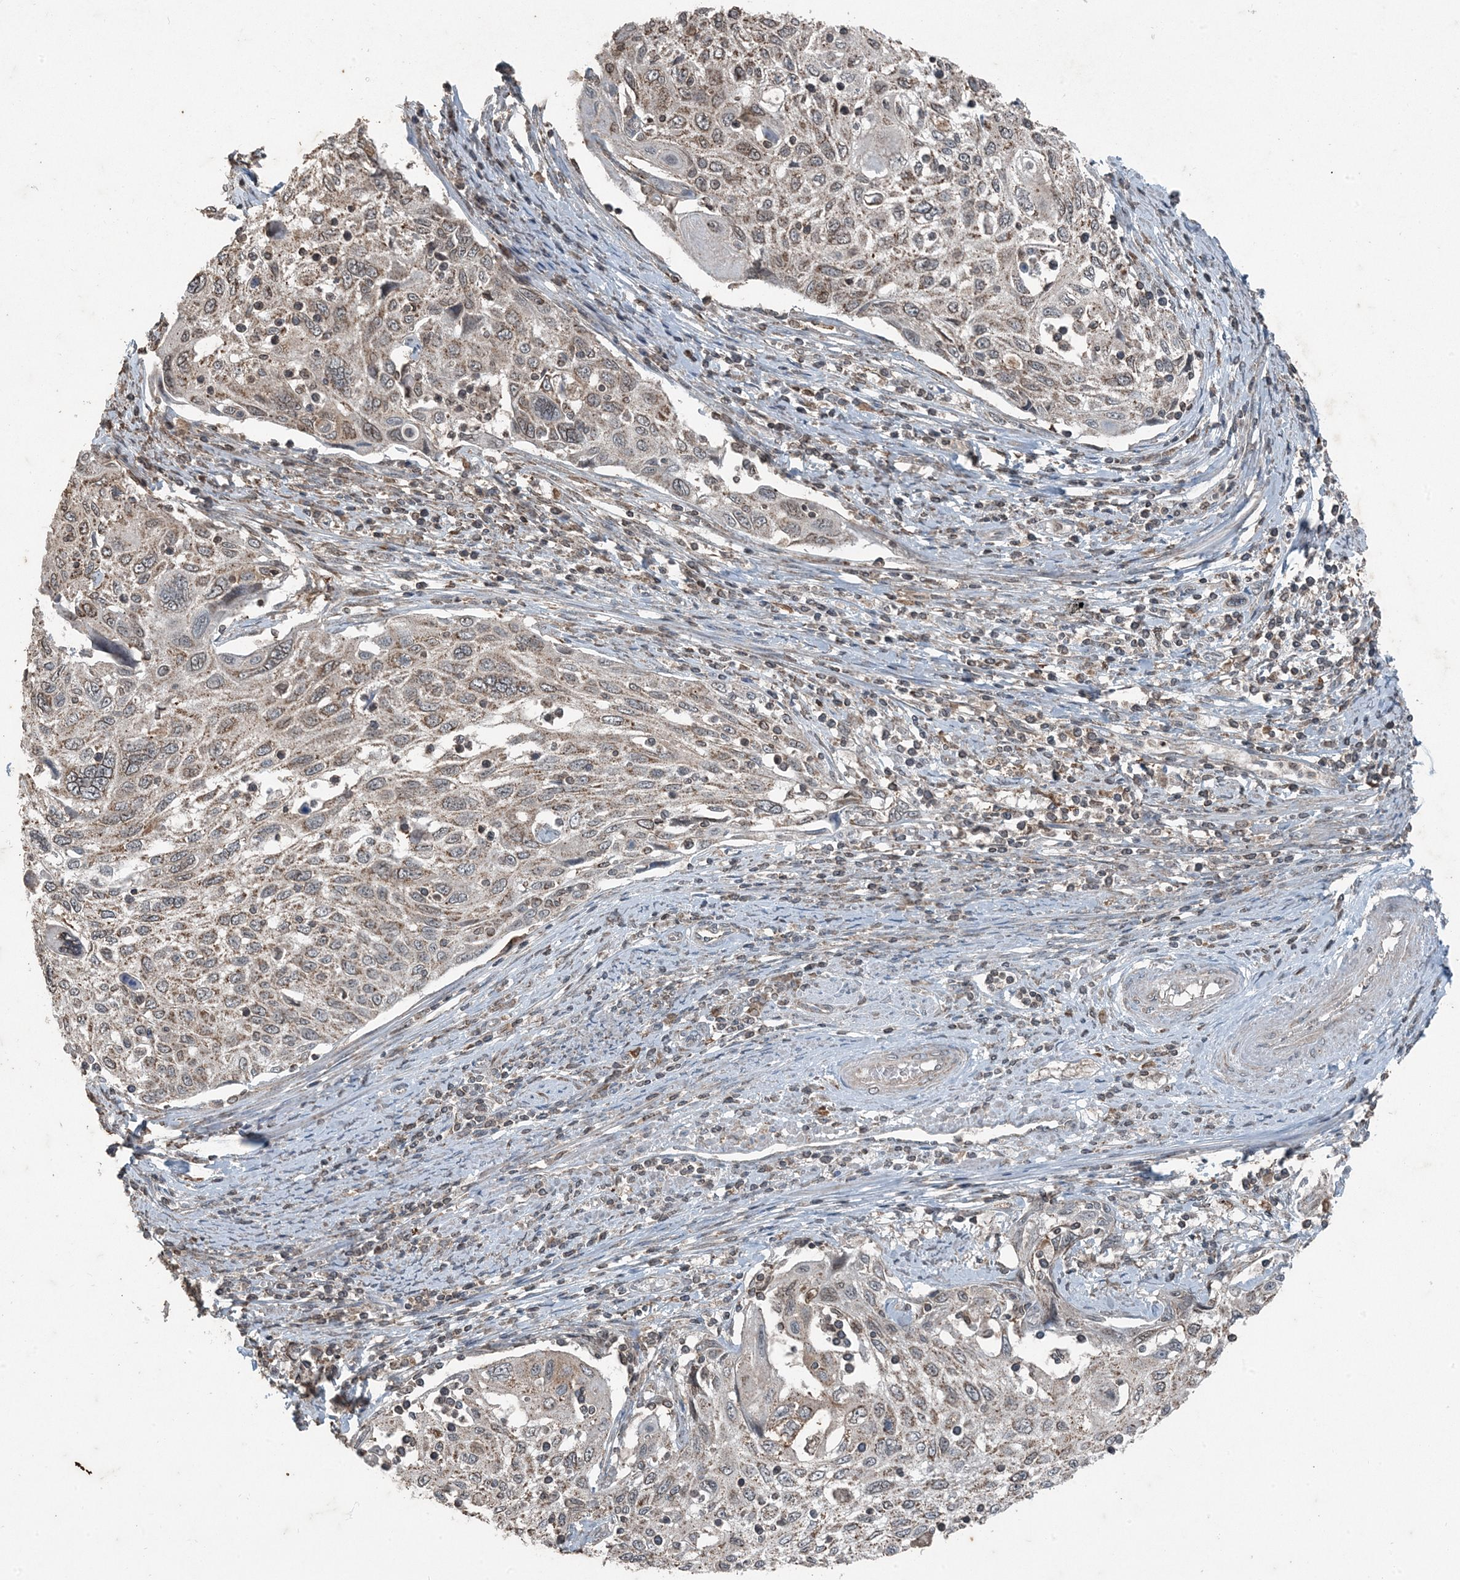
{"staining": {"intensity": "weak", "quantity": ">75%", "location": "cytoplasmic/membranous,nuclear"}, "tissue": "cervical cancer", "cell_type": "Tumor cells", "image_type": "cancer", "snomed": [{"axis": "morphology", "description": "Squamous cell carcinoma, NOS"}, {"axis": "topography", "description": "Cervix"}], "caption": "IHC image of neoplastic tissue: human cervical cancer (squamous cell carcinoma) stained using immunohistochemistry (IHC) exhibits low levels of weak protein expression localized specifically in the cytoplasmic/membranous and nuclear of tumor cells, appearing as a cytoplasmic/membranous and nuclear brown color.", "gene": "GNL1", "patient": {"sex": "female", "age": 70}}